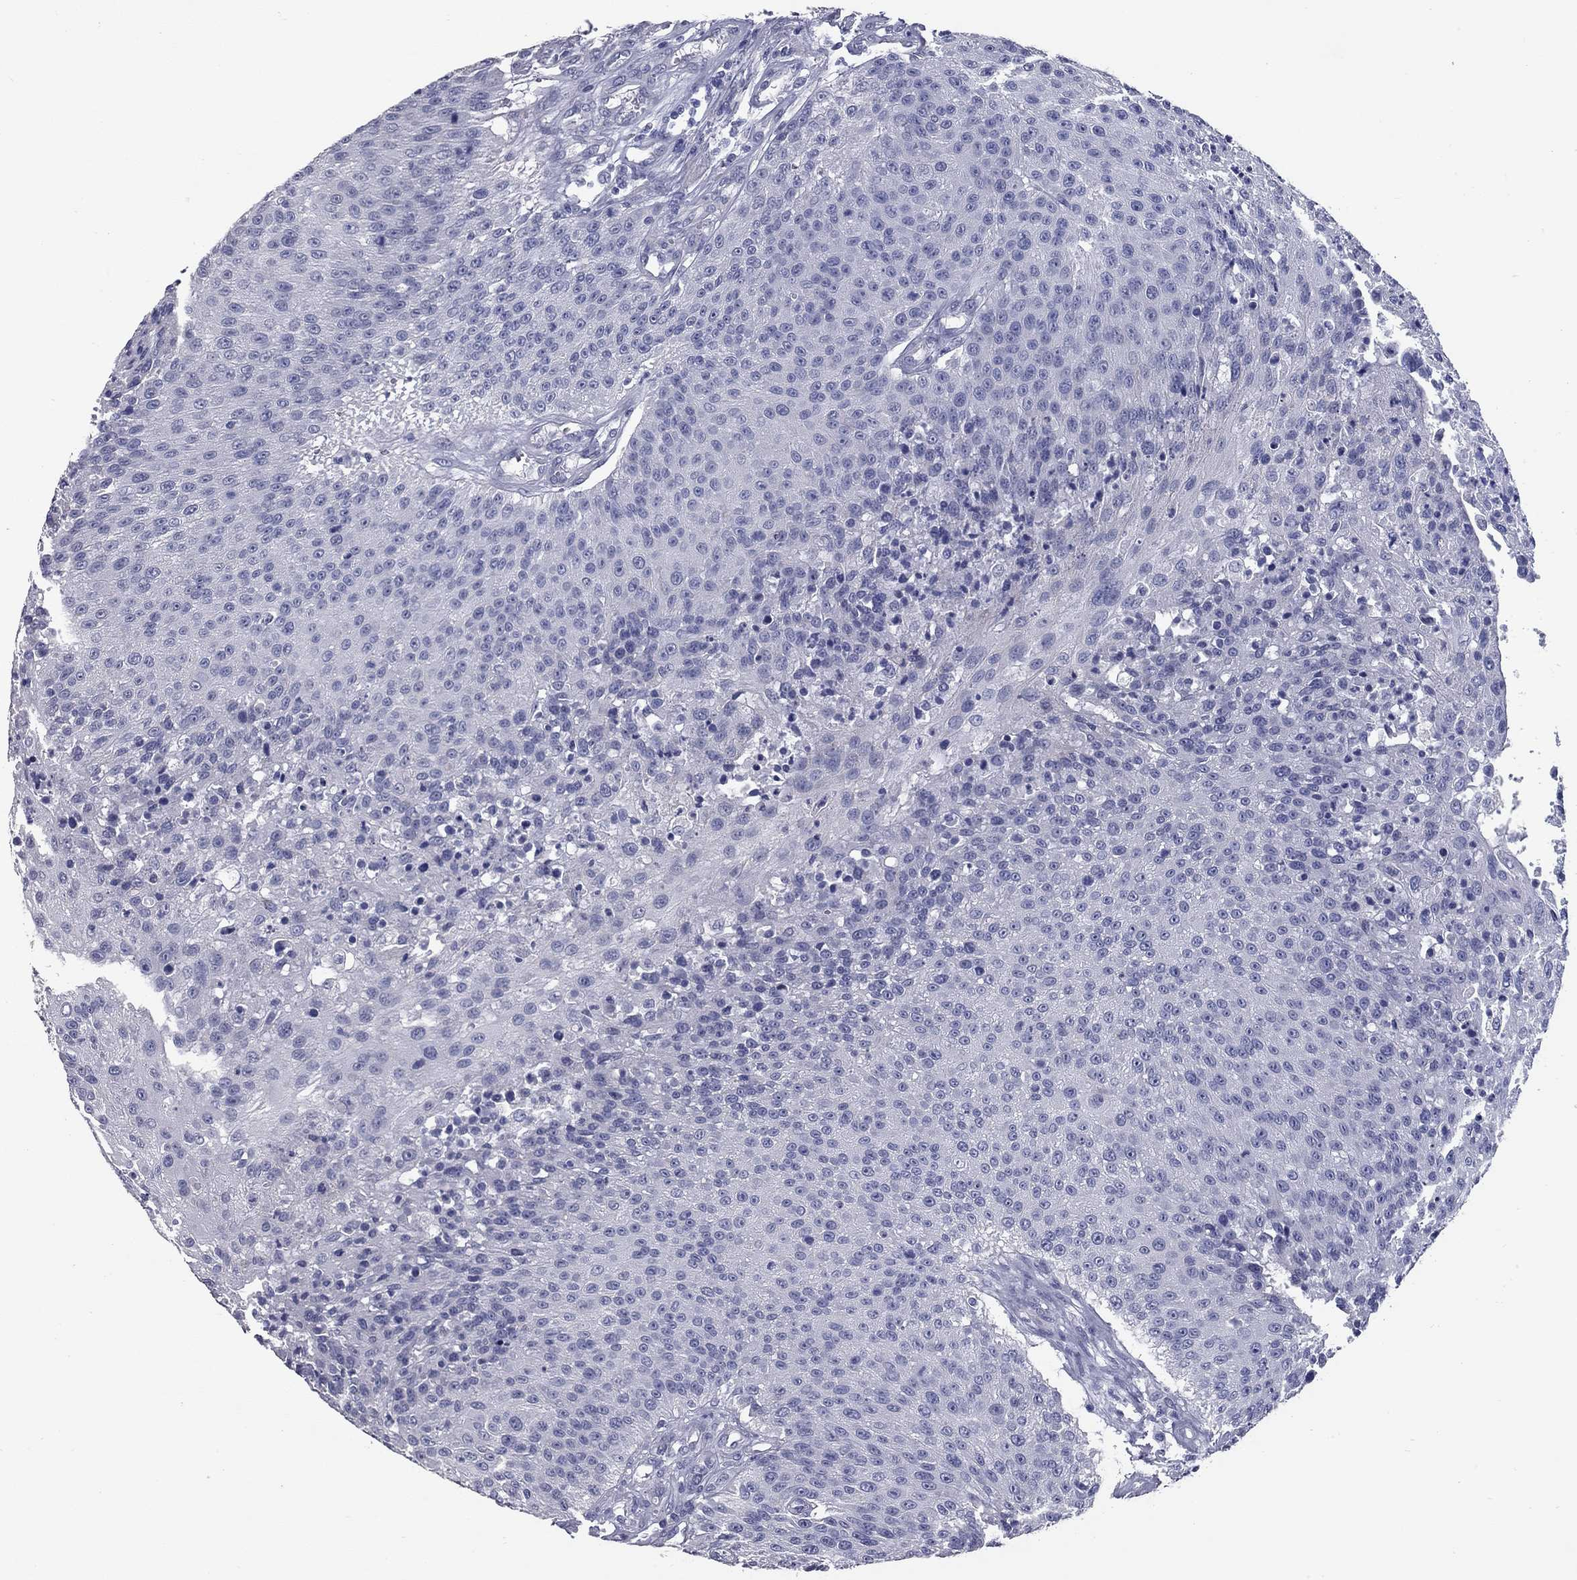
{"staining": {"intensity": "negative", "quantity": "none", "location": "none"}, "tissue": "urothelial cancer", "cell_type": "Tumor cells", "image_type": "cancer", "snomed": [{"axis": "morphology", "description": "Urothelial carcinoma, NOS"}, {"axis": "topography", "description": "Urinary bladder"}], "caption": "An immunohistochemistry image of urothelial cancer is shown. There is no staining in tumor cells of urothelial cancer.", "gene": "TAC1", "patient": {"sex": "male", "age": 55}}